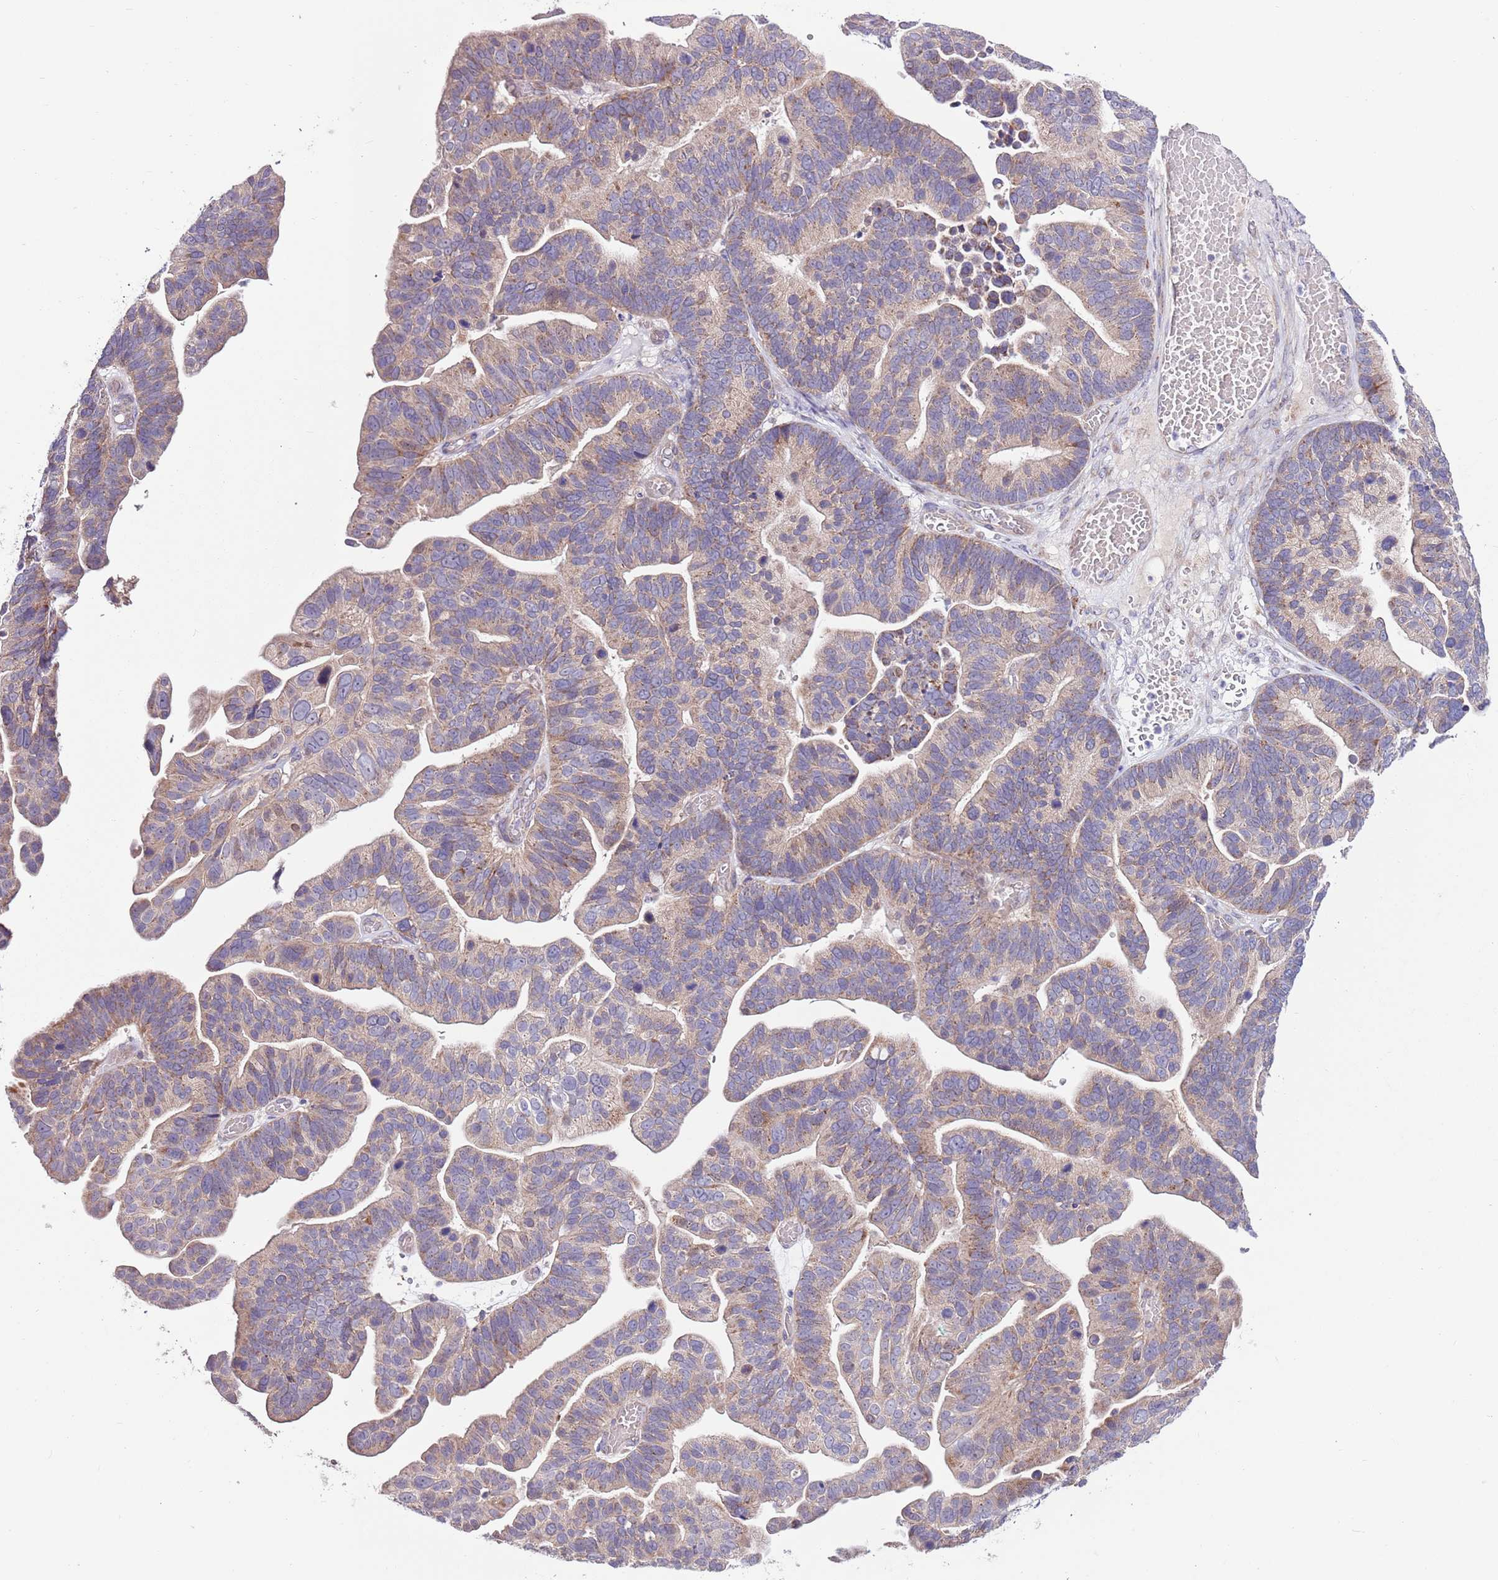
{"staining": {"intensity": "weak", "quantity": ">75%", "location": "cytoplasmic/membranous"}, "tissue": "ovarian cancer", "cell_type": "Tumor cells", "image_type": "cancer", "snomed": [{"axis": "morphology", "description": "Cystadenocarcinoma, serous, NOS"}, {"axis": "topography", "description": "Ovary"}], "caption": "This image exhibits immunohistochemistry staining of human ovarian serous cystadenocarcinoma, with low weak cytoplasmic/membranous staining in approximately >75% of tumor cells.", "gene": "SMG1", "patient": {"sex": "female", "age": 56}}